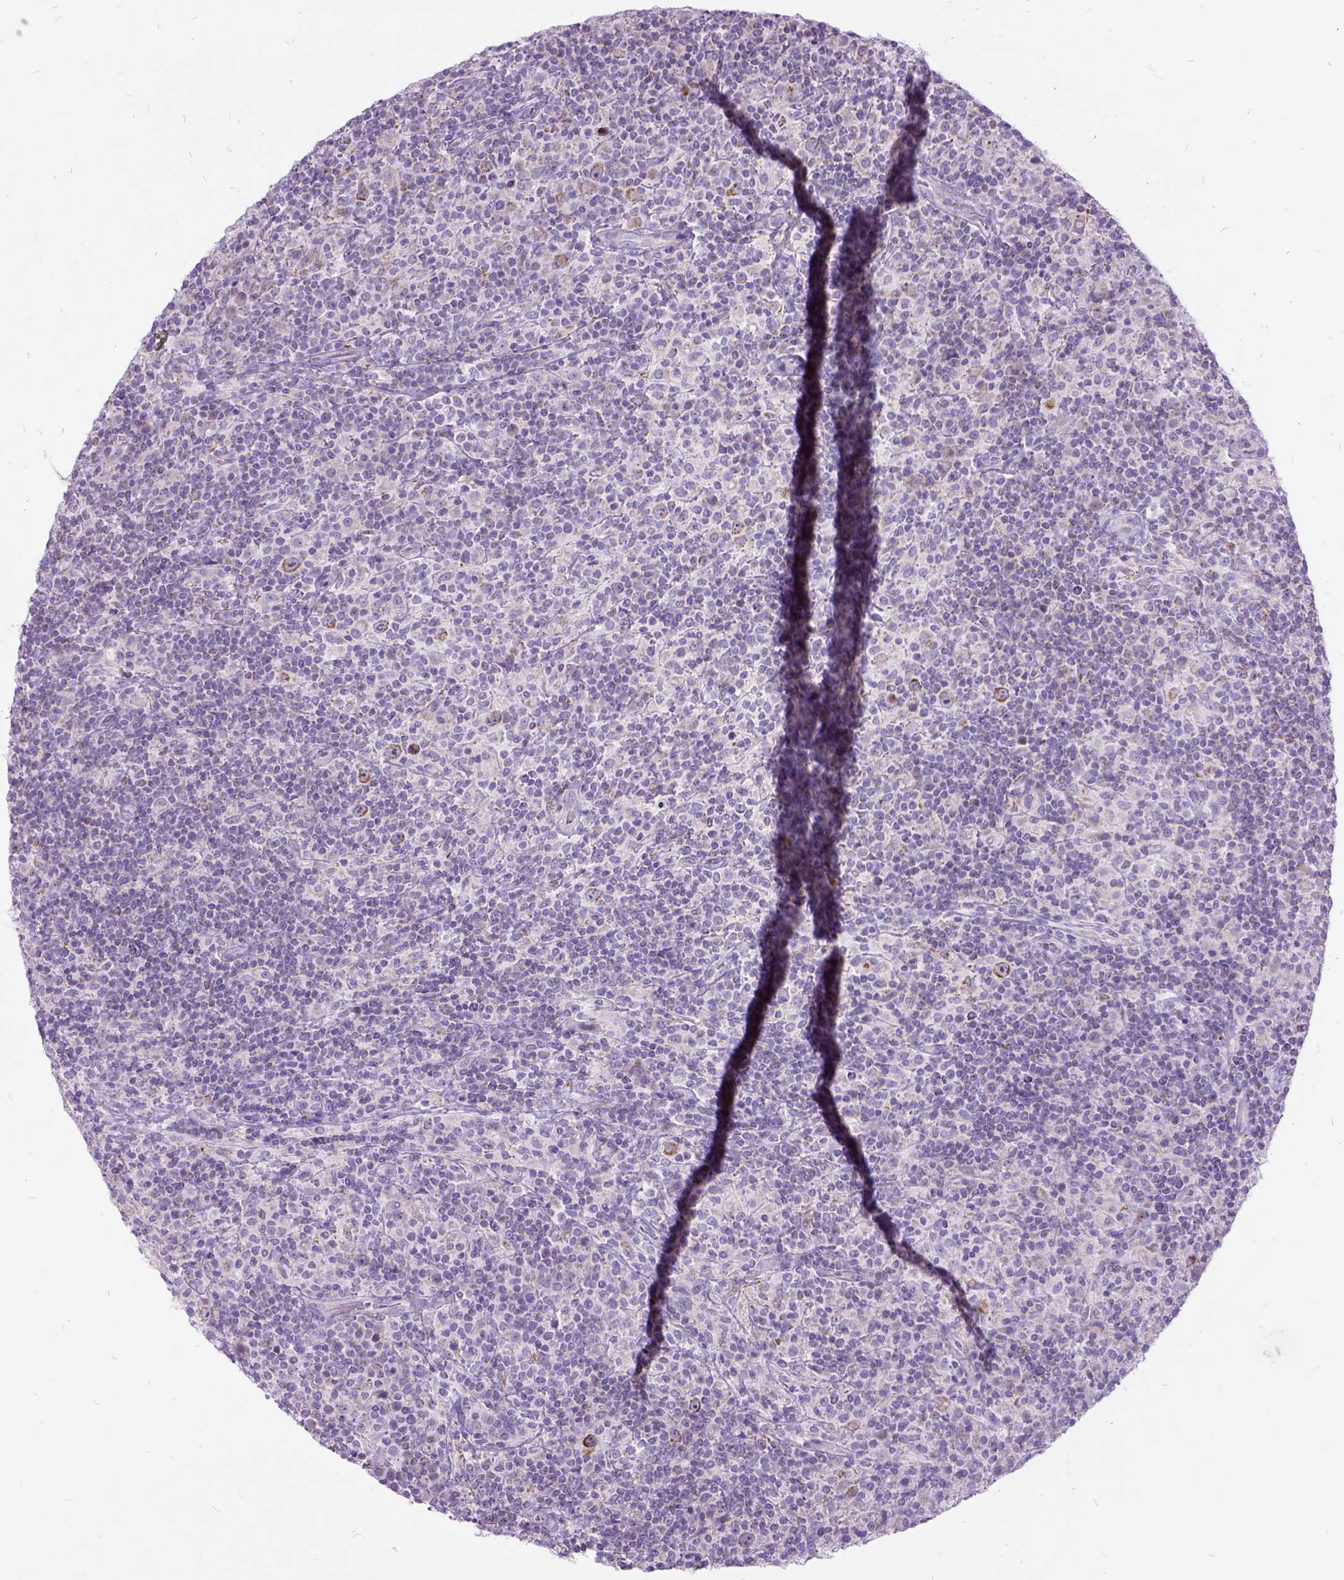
{"staining": {"intensity": "negative", "quantity": "none", "location": "none"}, "tissue": "lymphoma", "cell_type": "Tumor cells", "image_type": "cancer", "snomed": [{"axis": "morphology", "description": "Hodgkin's disease, NOS"}, {"axis": "topography", "description": "Lymph node"}], "caption": "Immunohistochemistry (IHC) photomicrograph of human Hodgkin's disease stained for a protein (brown), which reveals no staining in tumor cells.", "gene": "CTAG2", "patient": {"sex": "male", "age": 70}}